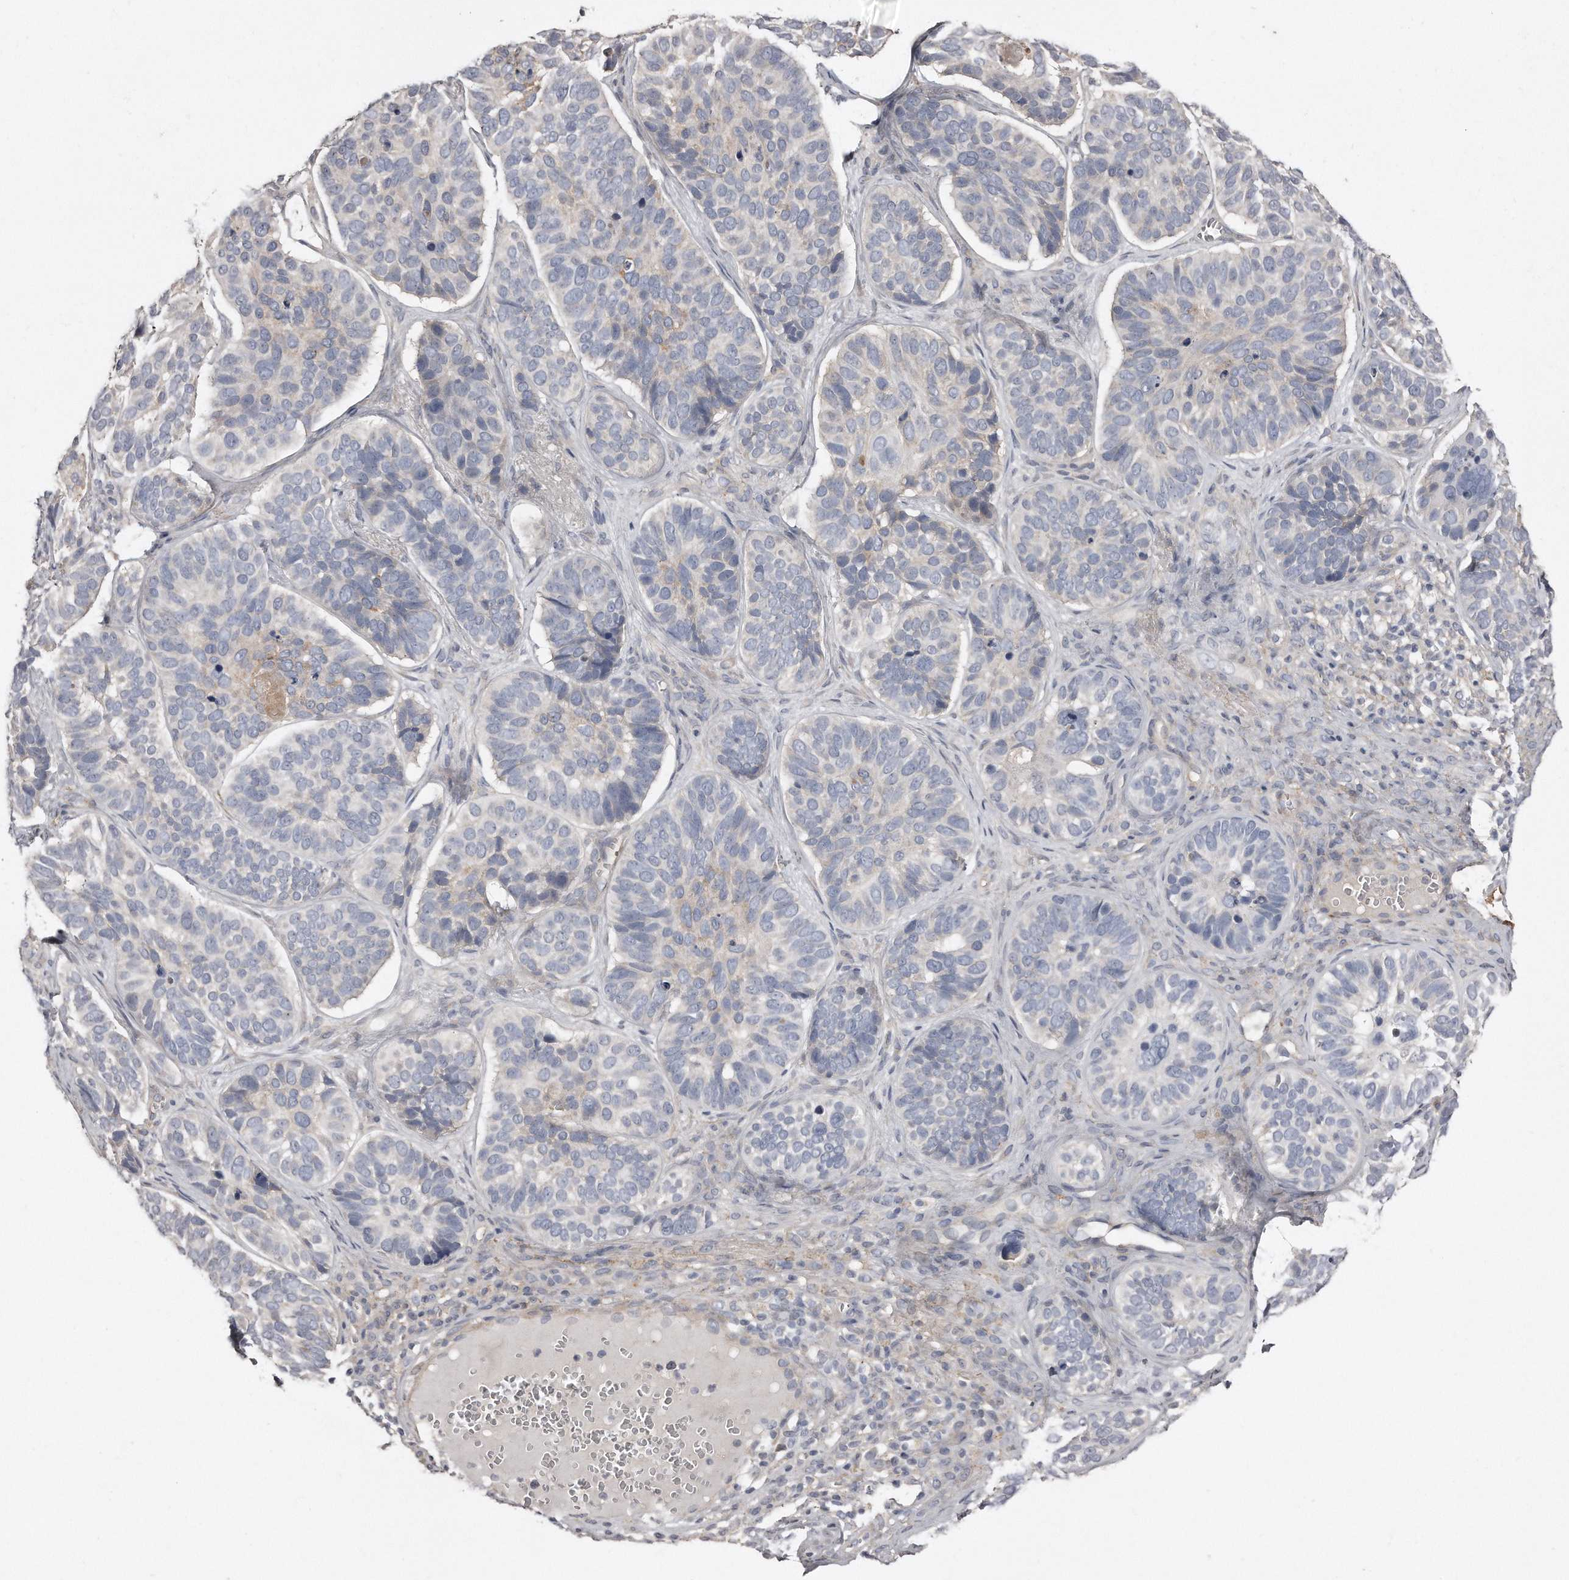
{"staining": {"intensity": "negative", "quantity": "none", "location": "none"}, "tissue": "skin cancer", "cell_type": "Tumor cells", "image_type": "cancer", "snomed": [{"axis": "morphology", "description": "Basal cell carcinoma"}, {"axis": "topography", "description": "Skin"}], "caption": "The immunohistochemistry (IHC) image has no significant positivity in tumor cells of skin cancer (basal cell carcinoma) tissue.", "gene": "LMOD1", "patient": {"sex": "male", "age": 62}}